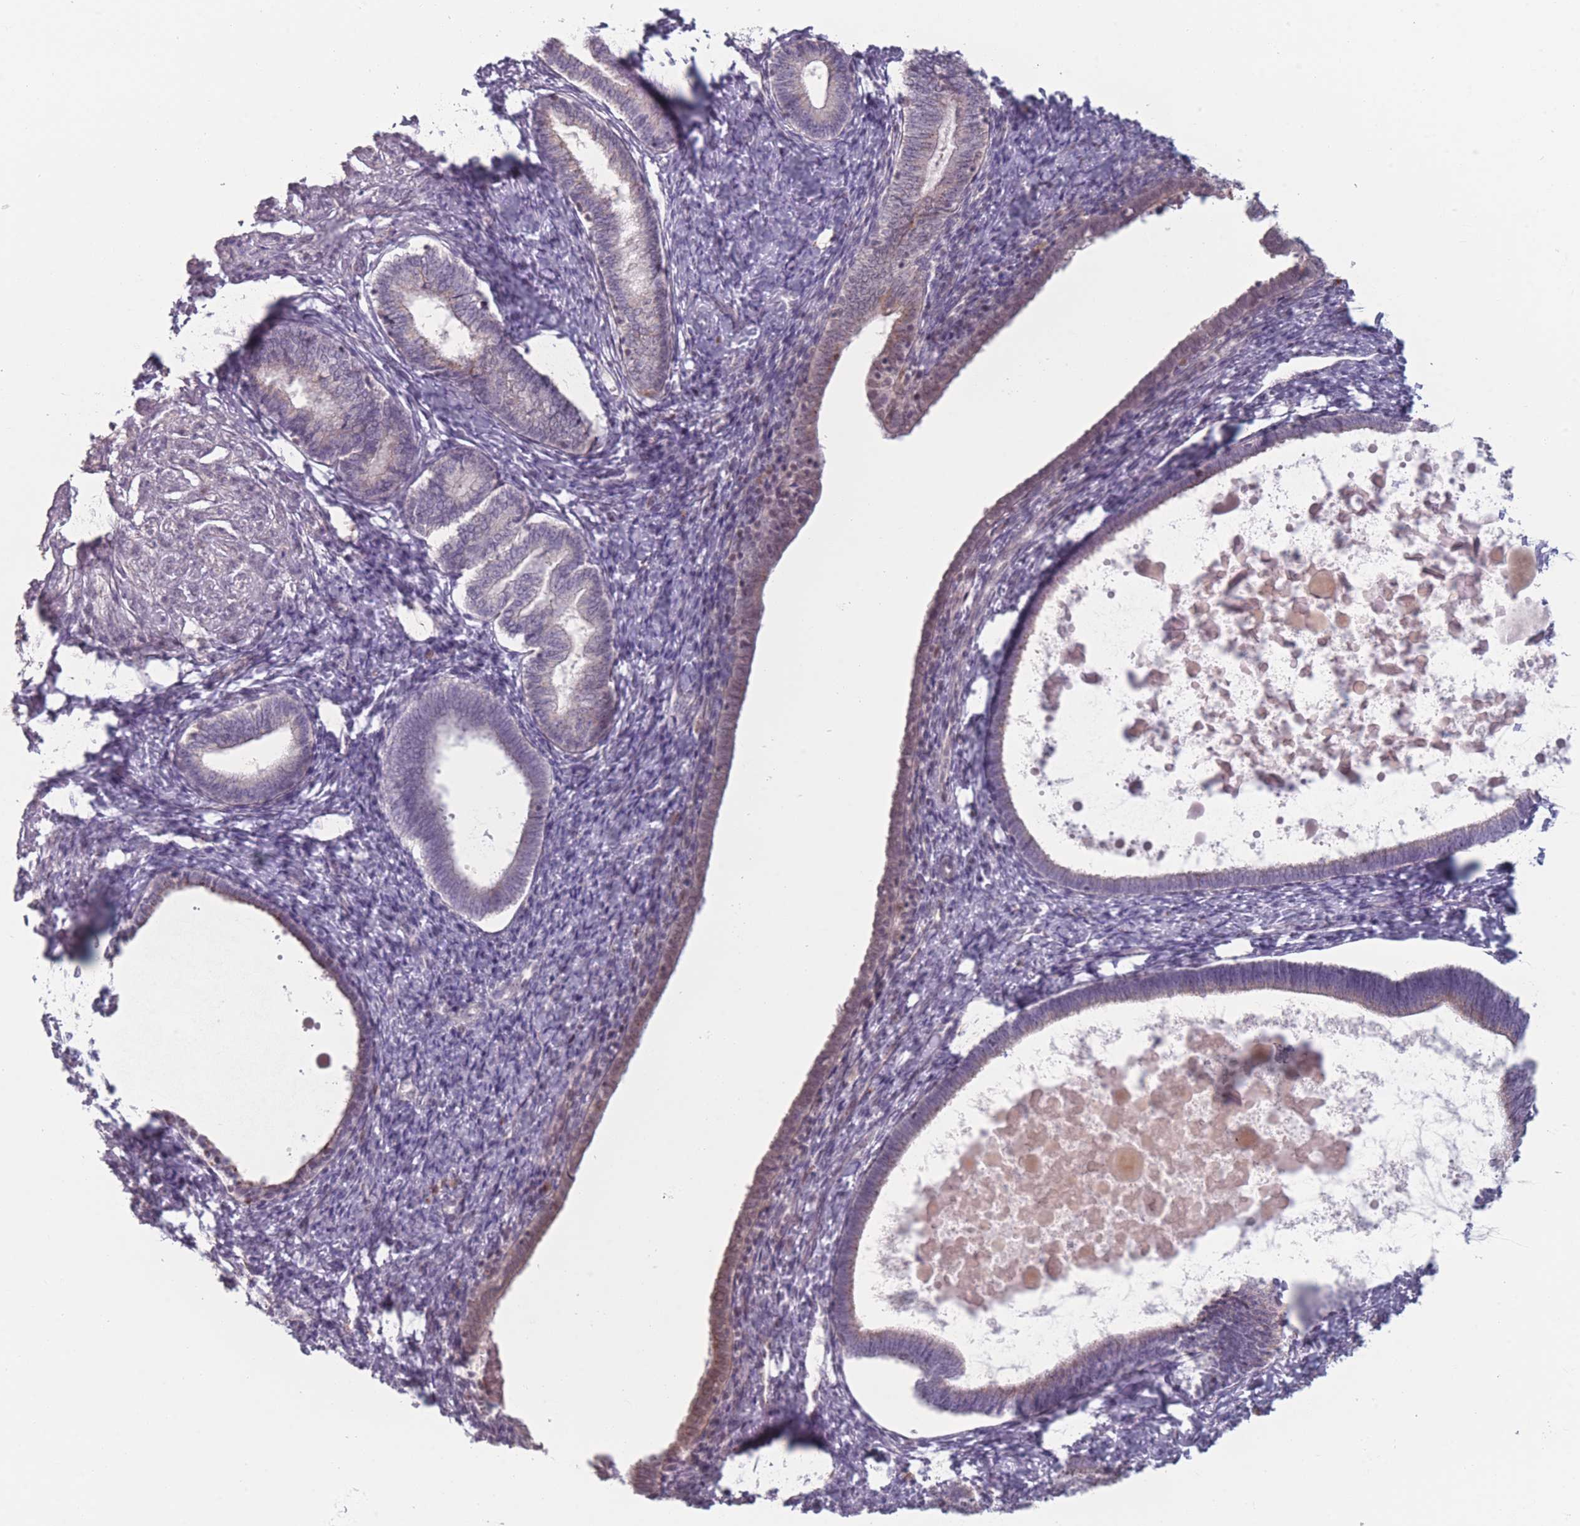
{"staining": {"intensity": "negative", "quantity": "none", "location": "none"}, "tissue": "endometrium", "cell_type": "Cells in endometrial stroma", "image_type": "normal", "snomed": [{"axis": "morphology", "description": "Normal tissue, NOS"}, {"axis": "topography", "description": "Endometrium"}], "caption": "Immunohistochemical staining of normal human endometrium reveals no significant positivity in cells in endometrial stroma. (DAB immunohistochemistry visualized using brightfield microscopy, high magnification).", "gene": "OR10C1", "patient": {"sex": "female", "age": 72}}